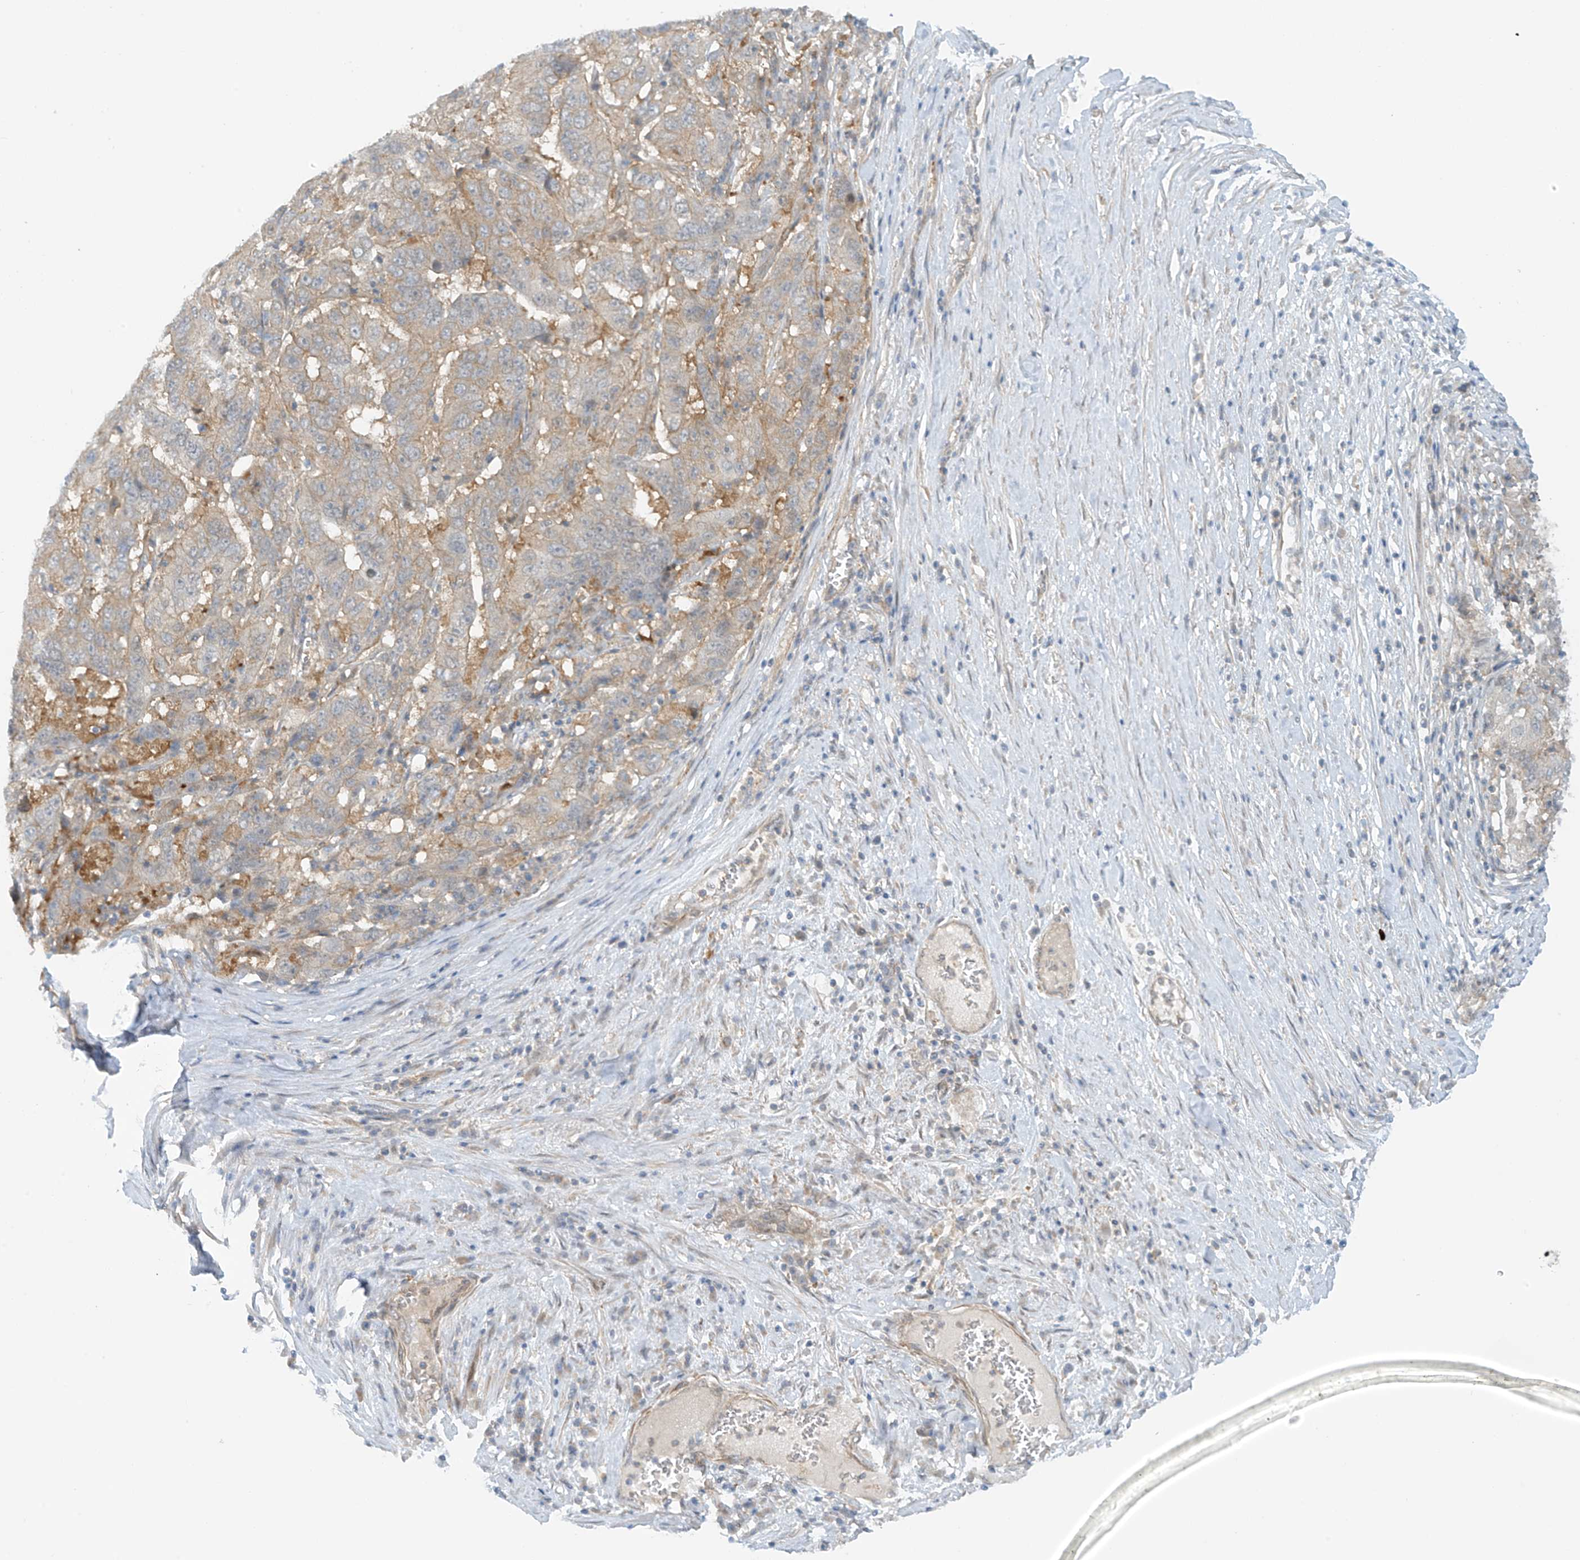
{"staining": {"intensity": "negative", "quantity": "none", "location": "none"}, "tissue": "pancreatic cancer", "cell_type": "Tumor cells", "image_type": "cancer", "snomed": [{"axis": "morphology", "description": "Adenocarcinoma, NOS"}, {"axis": "topography", "description": "Pancreas"}], "caption": "IHC image of neoplastic tissue: human pancreatic adenocarcinoma stained with DAB exhibits no significant protein staining in tumor cells. (Brightfield microscopy of DAB immunohistochemistry at high magnification).", "gene": "FSD1L", "patient": {"sex": "male", "age": 63}}